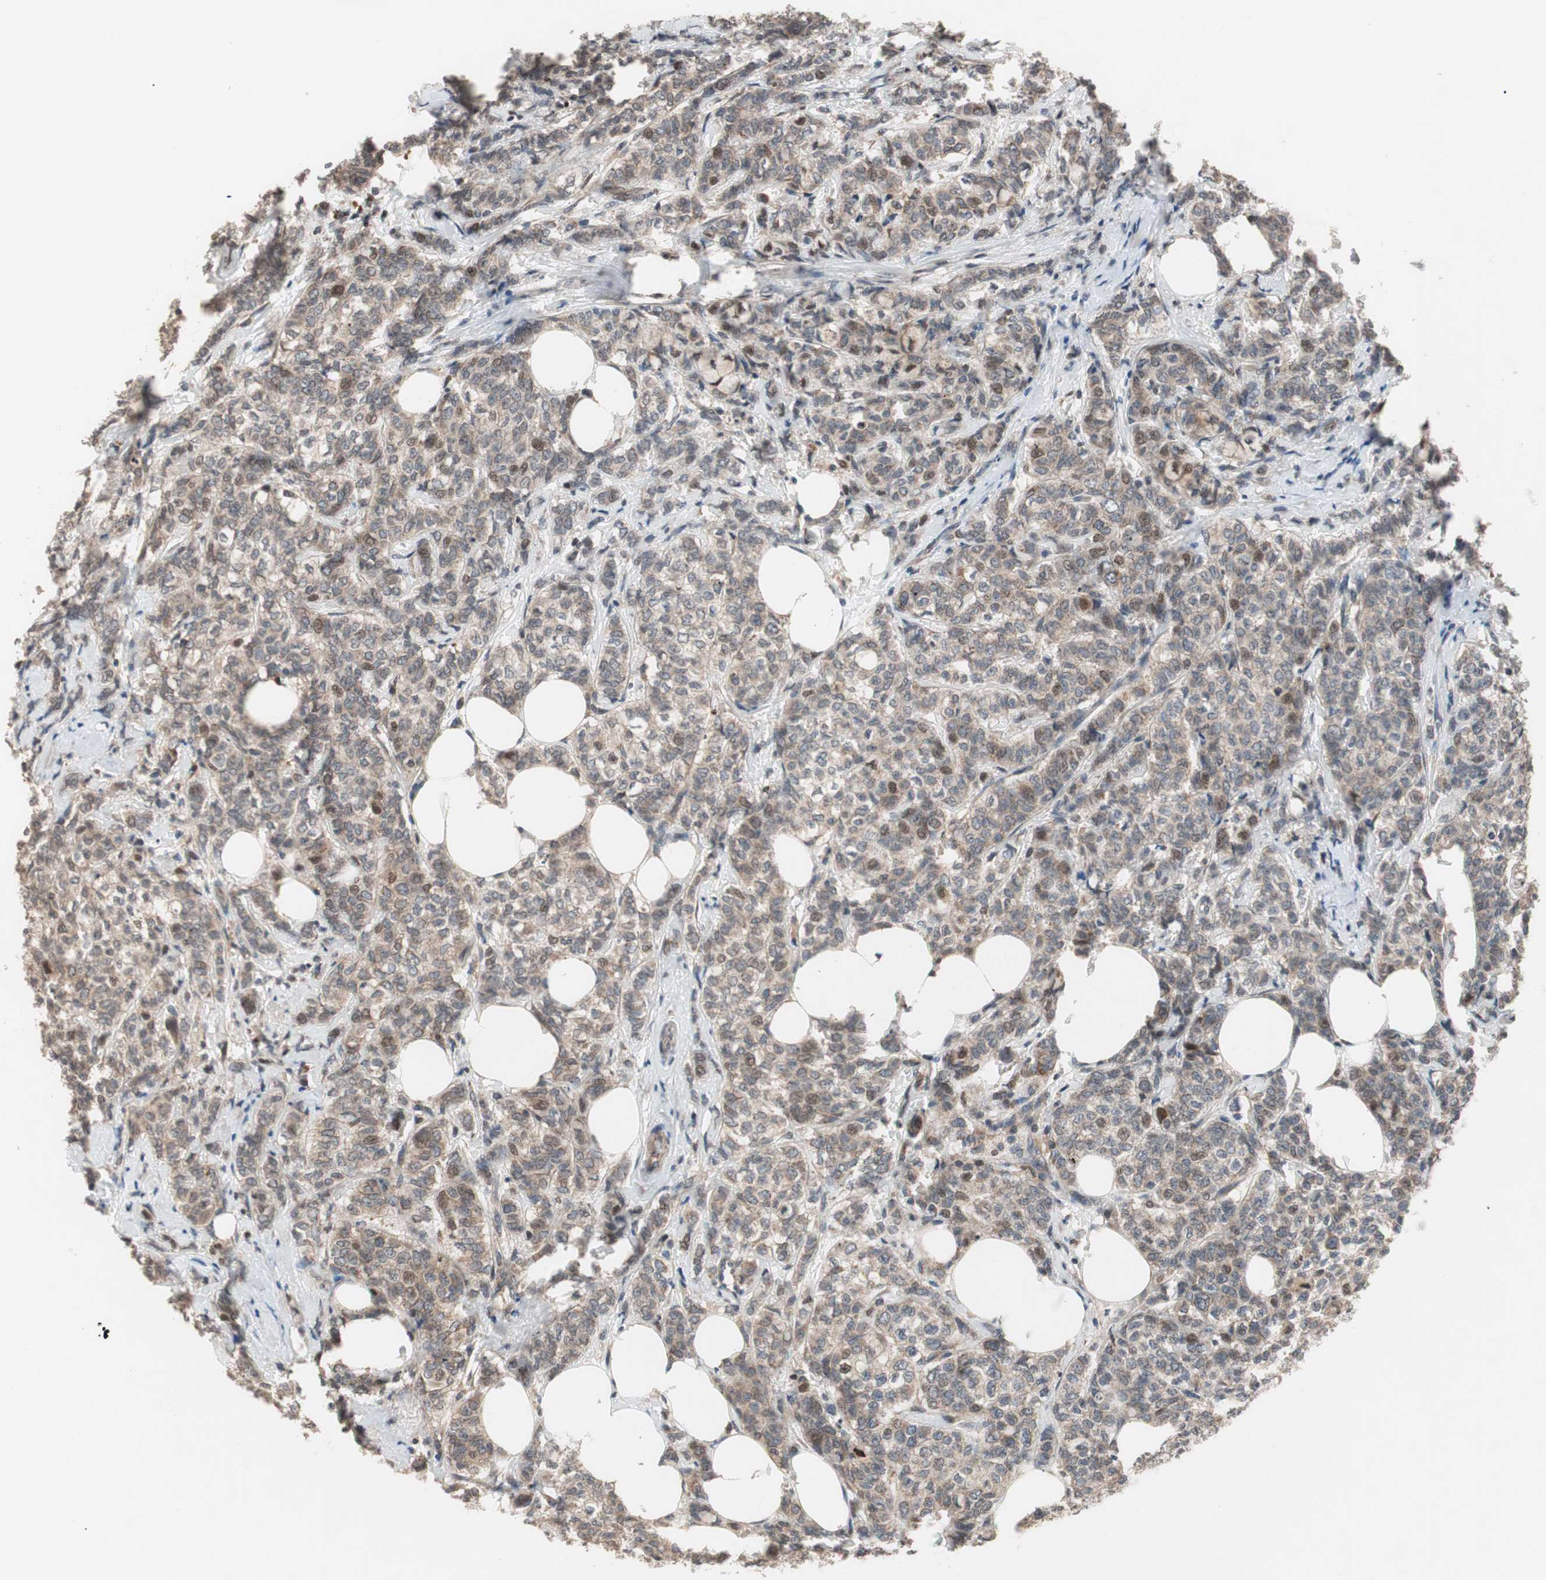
{"staining": {"intensity": "moderate", "quantity": ">75%", "location": "cytoplasmic/membranous"}, "tissue": "breast cancer", "cell_type": "Tumor cells", "image_type": "cancer", "snomed": [{"axis": "morphology", "description": "Lobular carcinoma"}, {"axis": "topography", "description": "Breast"}], "caption": "Immunohistochemistry (IHC) of human breast cancer (lobular carcinoma) shows medium levels of moderate cytoplasmic/membranous expression in about >75% of tumor cells.", "gene": "NF2", "patient": {"sex": "female", "age": 60}}